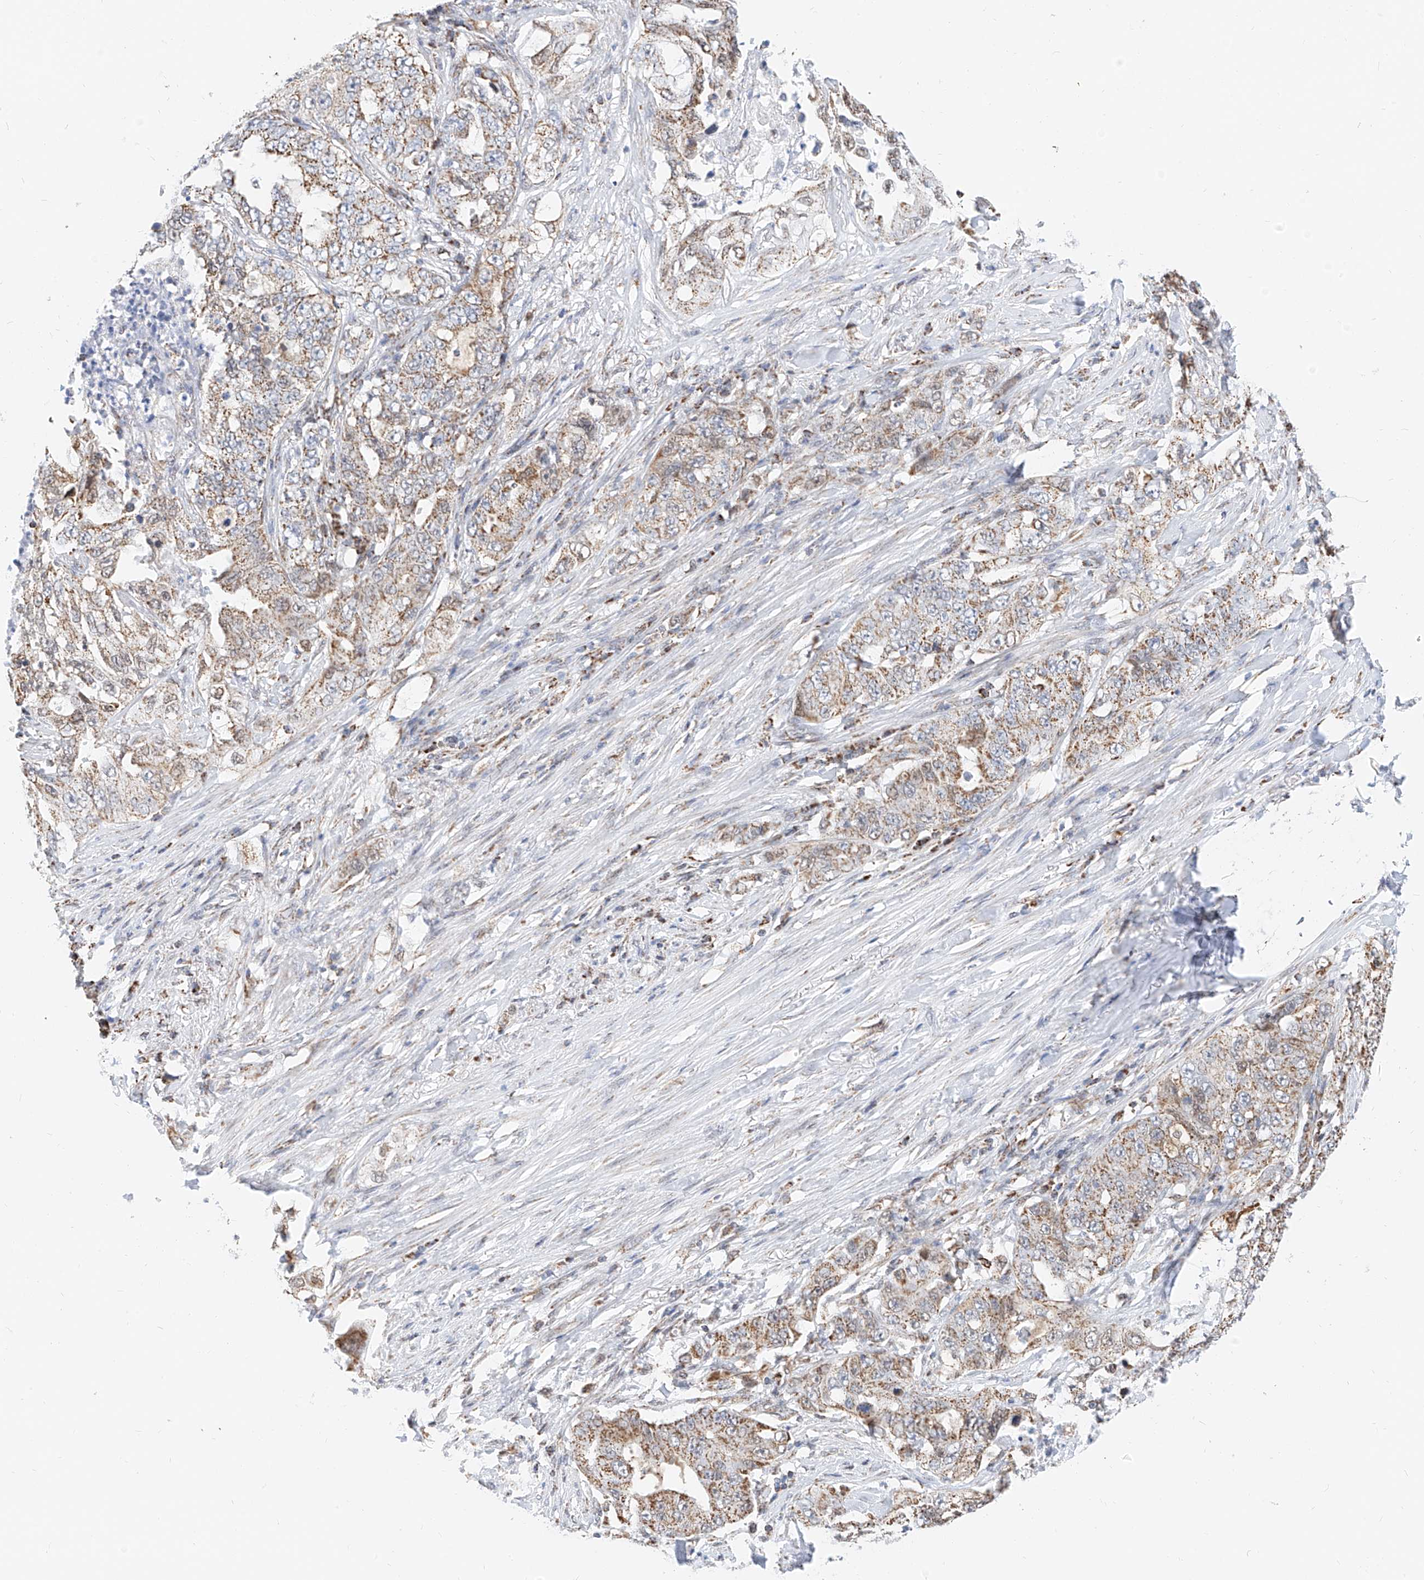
{"staining": {"intensity": "moderate", "quantity": ">75%", "location": "cytoplasmic/membranous"}, "tissue": "lung cancer", "cell_type": "Tumor cells", "image_type": "cancer", "snomed": [{"axis": "morphology", "description": "Adenocarcinoma, NOS"}, {"axis": "topography", "description": "Lung"}], "caption": "Moderate cytoplasmic/membranous positivity for a protein is identified in about >75% of tumor cells of adenocarcinoma (lung) using immunohistochemistry (IHC).", "gene": "NALCN", "patient": {"sex": "female", "age": 51}}